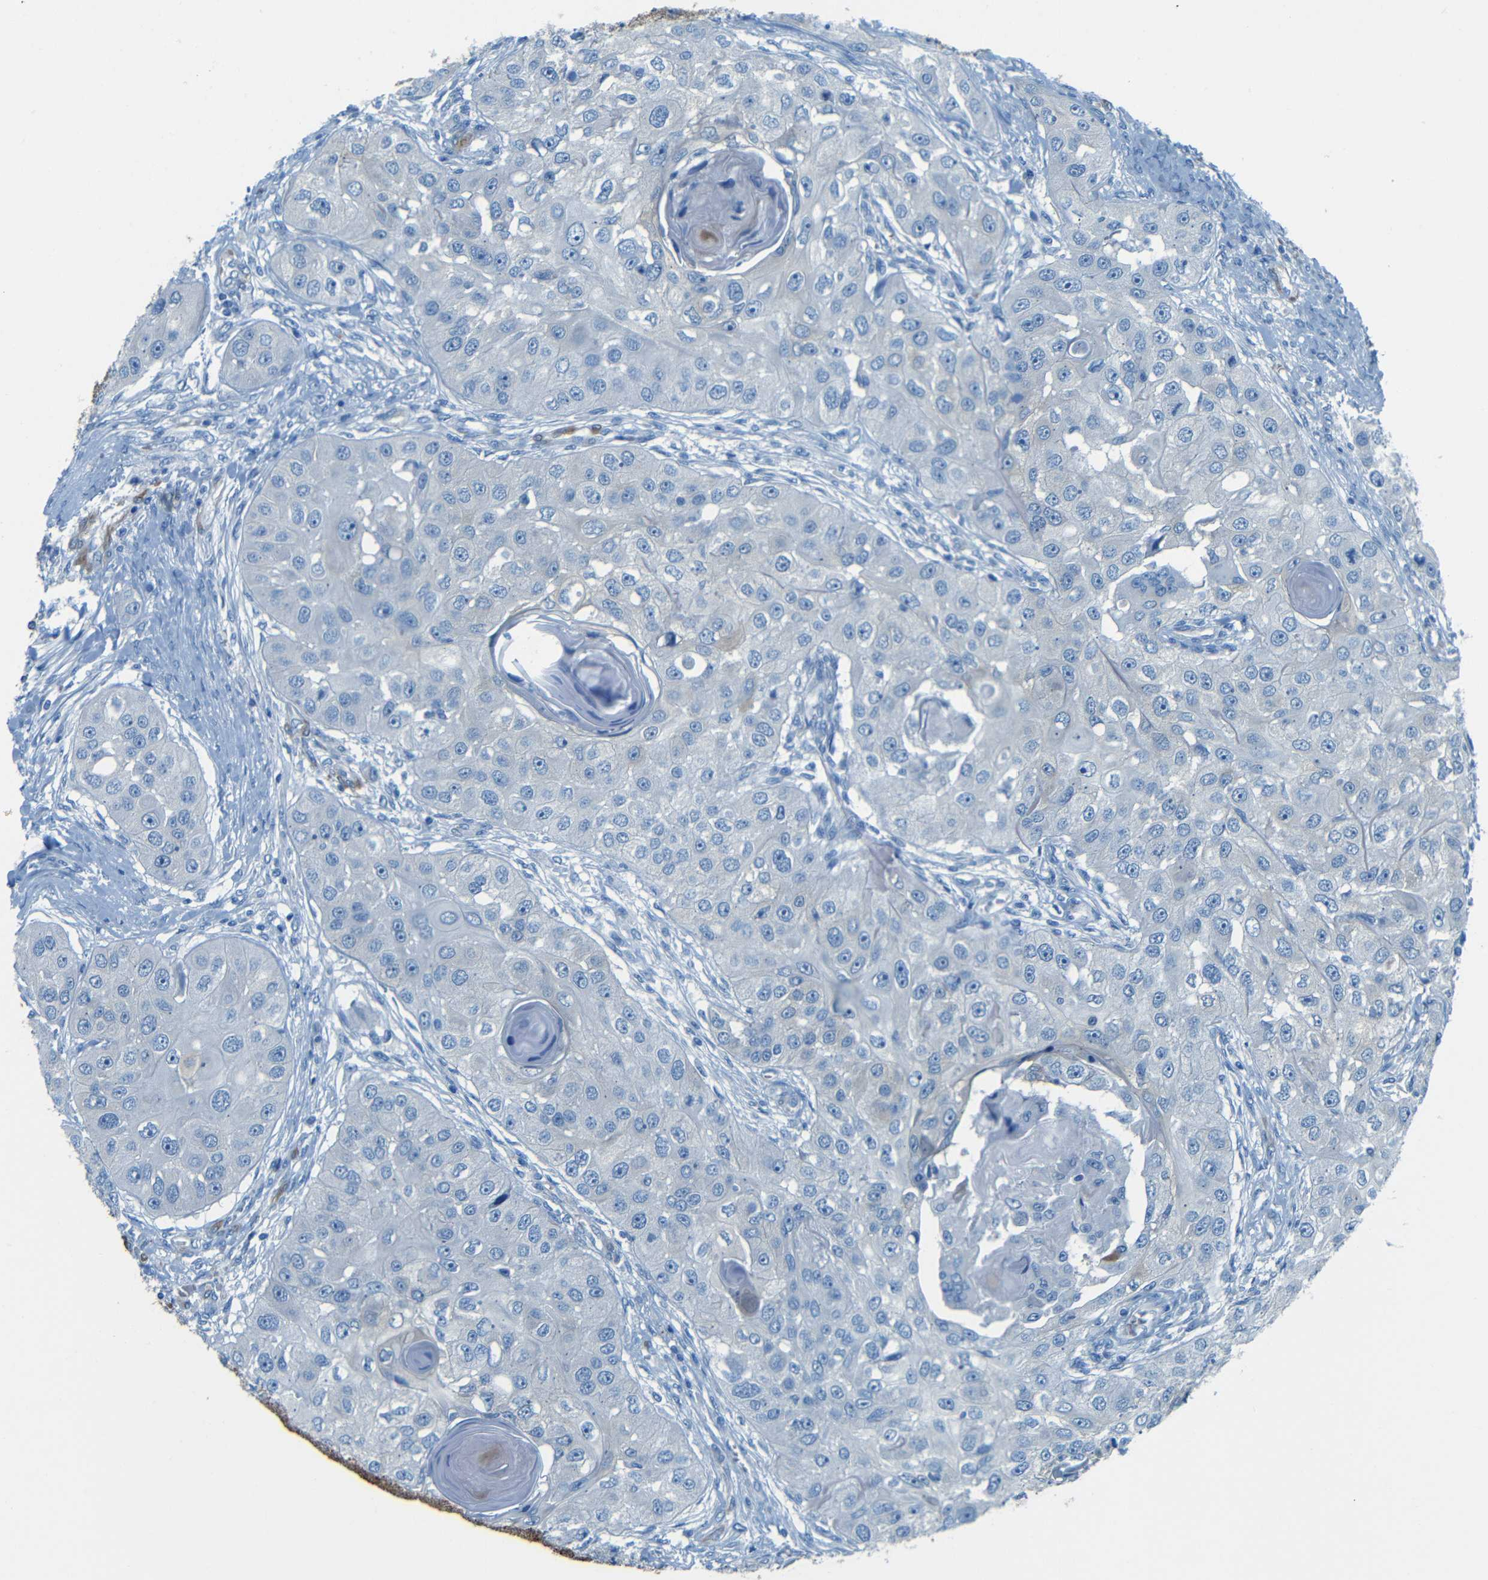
{"staining": {"intensity": "negative", "quantity": "none", "location": "none"}, "tissue": "head and neck cancer", "cell_type": "Tumor cells", "image_type": "cancer", "snomed": [{"axis": "morphology", "description": "Normal tissue, NOS"}, {"axis": "morphology", "description": "Squamous cell carcinoma, NOS"}, {"axis": "topography", "description": "Skeletal muscle"}, {"axis": "topography", "description": "Head-Neck"}], "caption": "Histopathology image shows no protein expression in tumor cells of head and neck cancer (squamous cell carcinoma) tissue. Brightfield microscopy of immunohistochemistry (IHC) stained with DAB (3,3'-diaminobenzidine) (brown) and hematoxylin (blue), captured at high magnification.", "gene": "MAP2", "patient": {"sex": "male", "age": 51}}